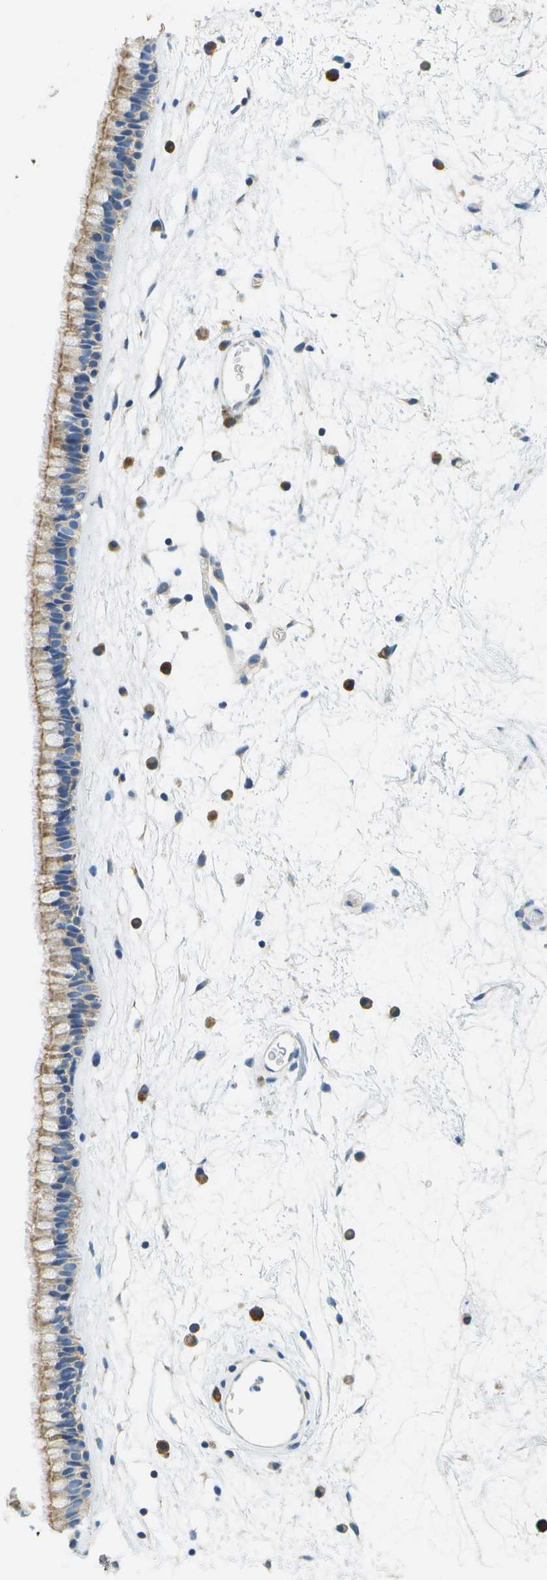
{"staining": {"intensity": "weak", "quantity": ">75%", "location": "cytoplasmic/membranous"}, "tissue": "nasopharynx", "cell_type": "Respiratory epithelial cells", "image_type": "normal", "snomed": [{"axis": "morphology", "description": "Normal tissue, NOS"}, {"axis": "morphology", "description": "Inflammation, NOS"}, {"axis": "topography", "description": "Nasopharynx"}], "caption": "Nasopharynx stained for a protein (brown) shows weak cytoplasmic/membranous positive expression in about >75% of respiratory epithelial cells.", "gene": "PTGIS", "patient": {"sex": "male", "age": 48}}